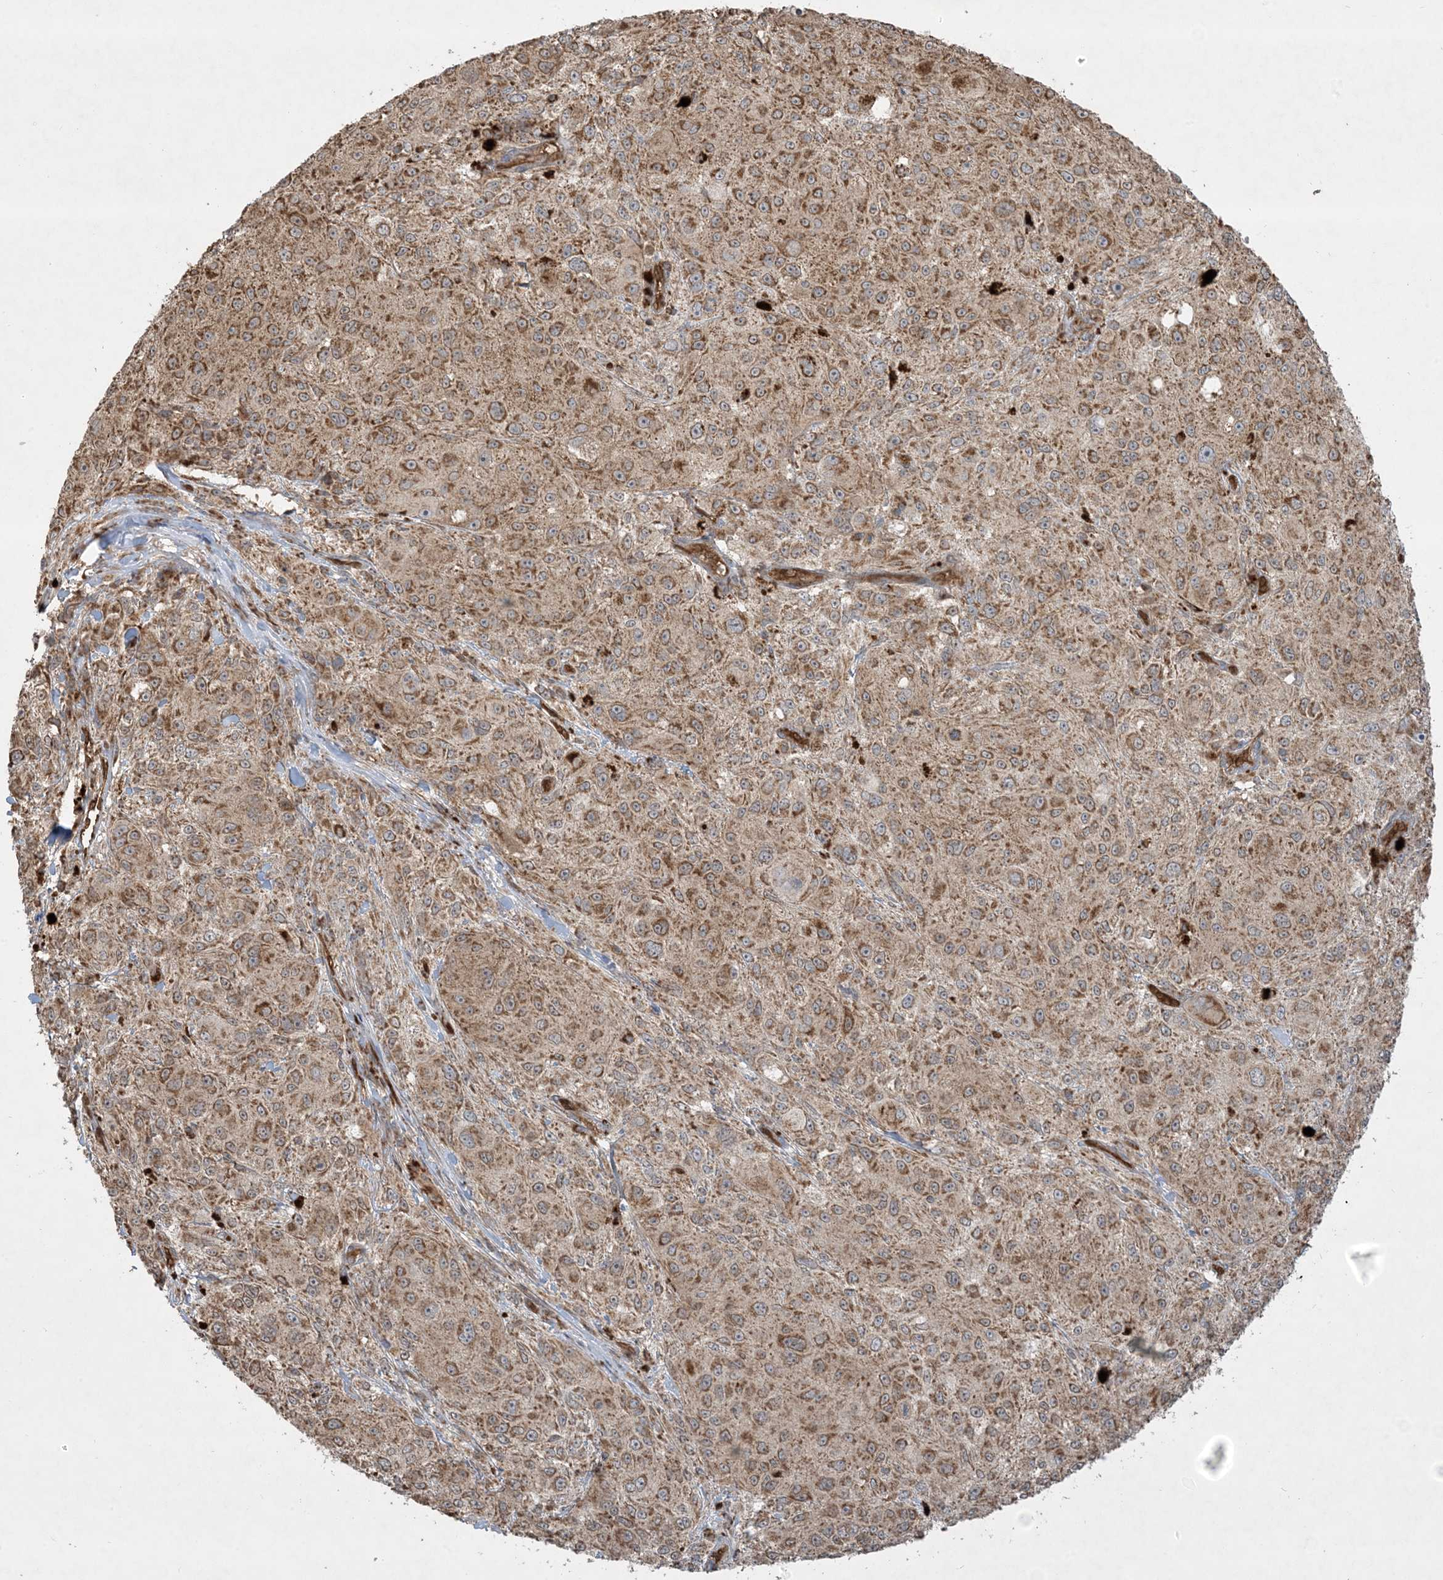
{"staining": {"intensity": "moderate", "quantity": ">75%", "location": "cytoplasmic/membranous"}, "tissue": "melanoma", "cell_type": "Tumor cells", "image_type": "cancer", "snomed": [{"axis": "morphology", "description": "Necrosis, NOS"}, {"axis": "morphology", "description": "Malignant melanoma, NOS"}, {"axis": "topography", "description": "Skin"}], "caption": "Malignant melanoma stained with DAB (3,3'-diaminobenzidine) IHC shows medium levels of moderate cytoplasmic/membranous staining in approximately >75% of tumor cells.", "gene": "PPM1F", "patient": {"sex": "female", "age": 87}}